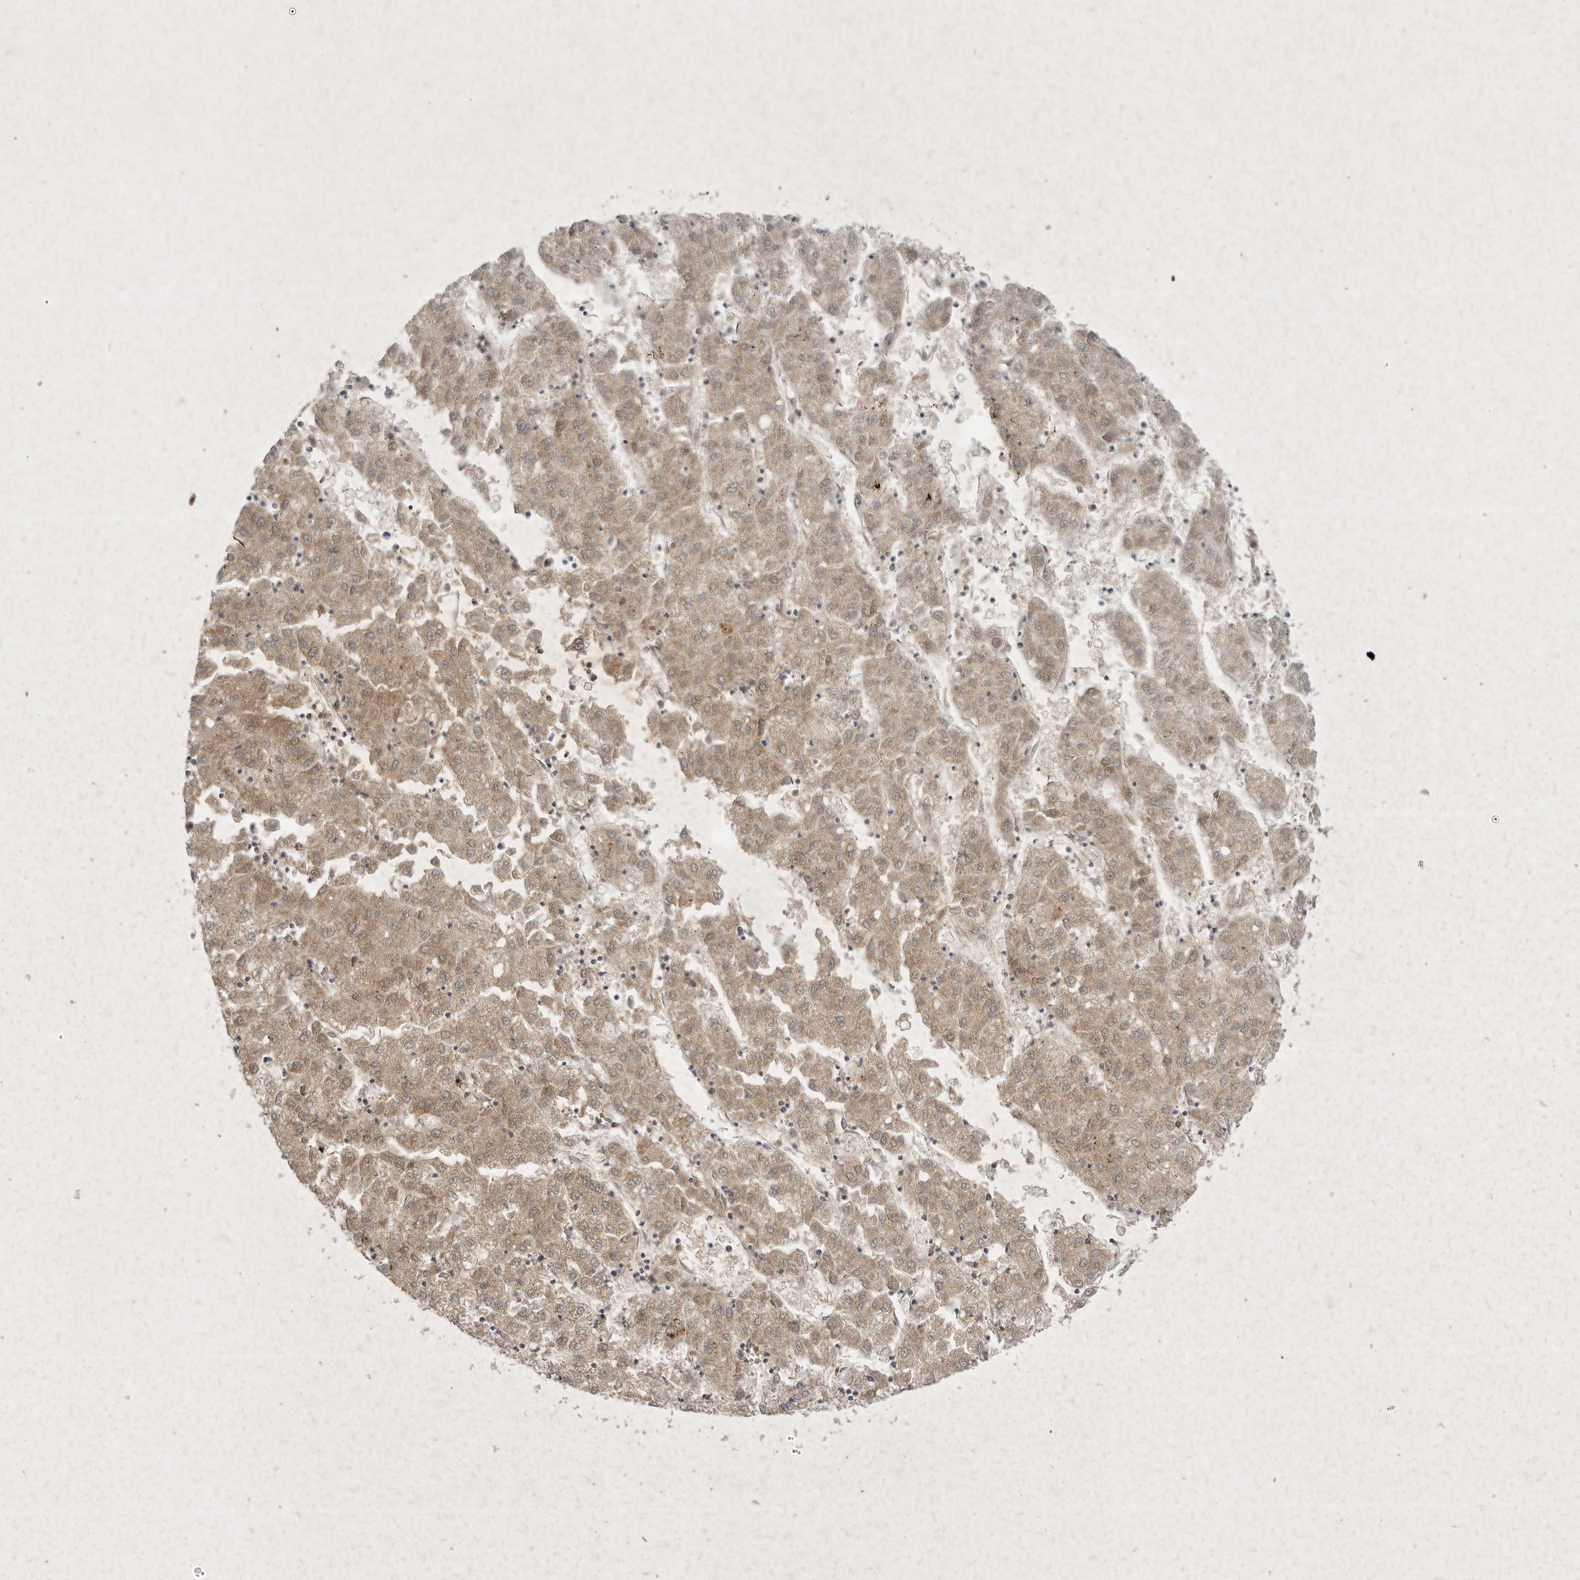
{"staining": {"intensity": "moderate", "quantity": ">75%", "location": "cytoplasmic/membranous"}, "tissue": "liver cancer", "cell_type": "Tumor cells", "image_type": "cancer", "snomed": [{"axis": "morphology", "description": "Carcinoma, Hepatocellular, NOS"}, {"axis": "topography", "description": "Liver"}], "caption": "The immunohistochemical stain highlights moderate cytoplasmic/membranous expression in tumor cells of liver hepatocellular carcinoma tissue.", "gene": "DDR1", "patient": {"sex": "male", "age": 72}}